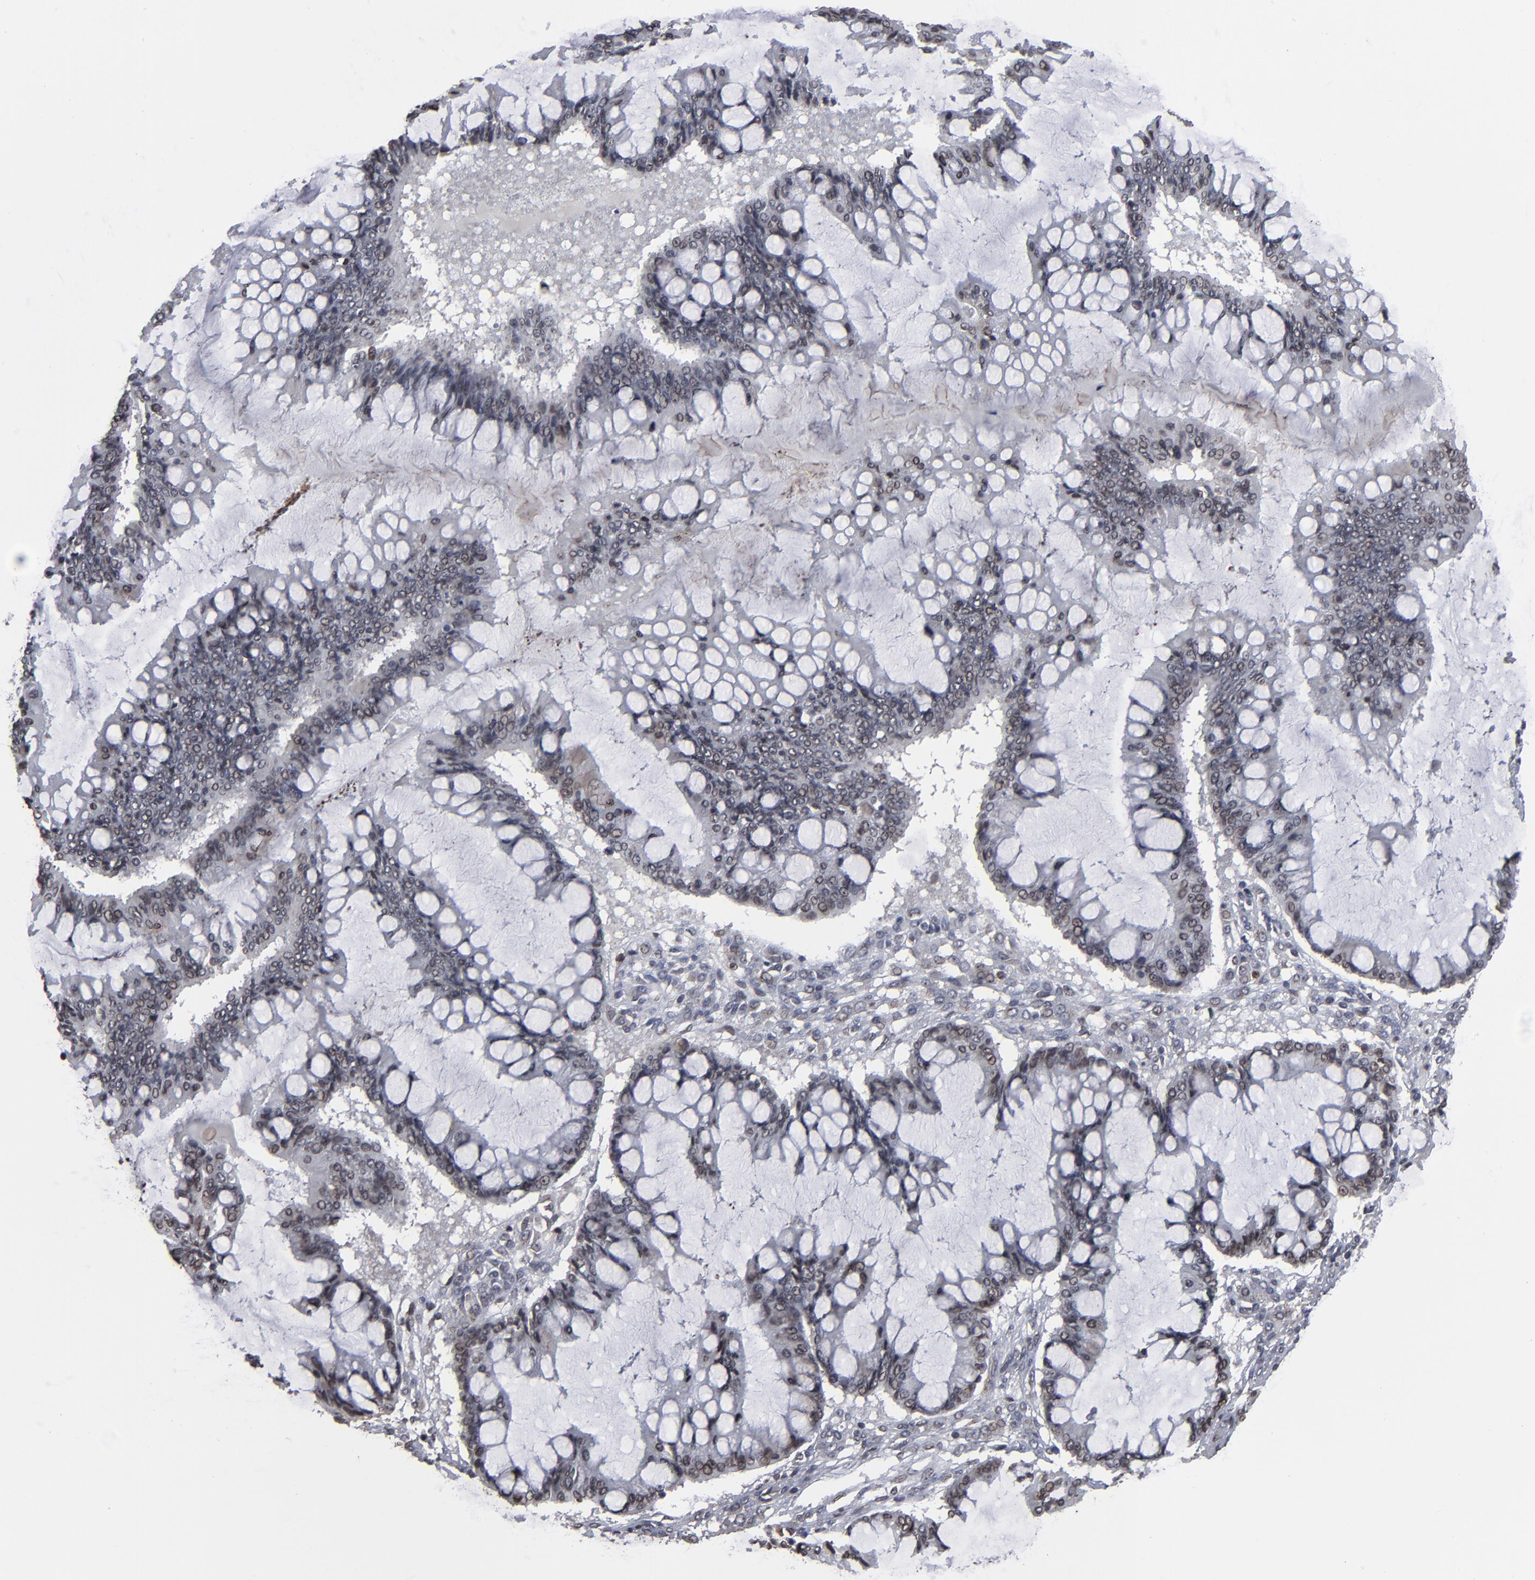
{"staining": {"intensity": "weak", "quantity": "25%-75%", "location": "nuclear"}, "tissue": "ovarian cancer", "cell_type": "Tumor cells", "image_type": "cancer", "snomed": [{"axis": "morphology", "description": "Cystadenocarcinoma, mucinous, NOS"}, {"axis": "topography", "description": "Ovary"}], "caption": "DAB immunohistochemical staining of ovarian cancer (mucinous cystadenocarcinoma) demonstrates weak nuclear protein positivity in about 25%-75% of tumor cells. (DAB = brown stain, brightfield microscopy at high magnification).", "gene": "BAZ1A", "patient": {"sex": "female", "age": 73}}